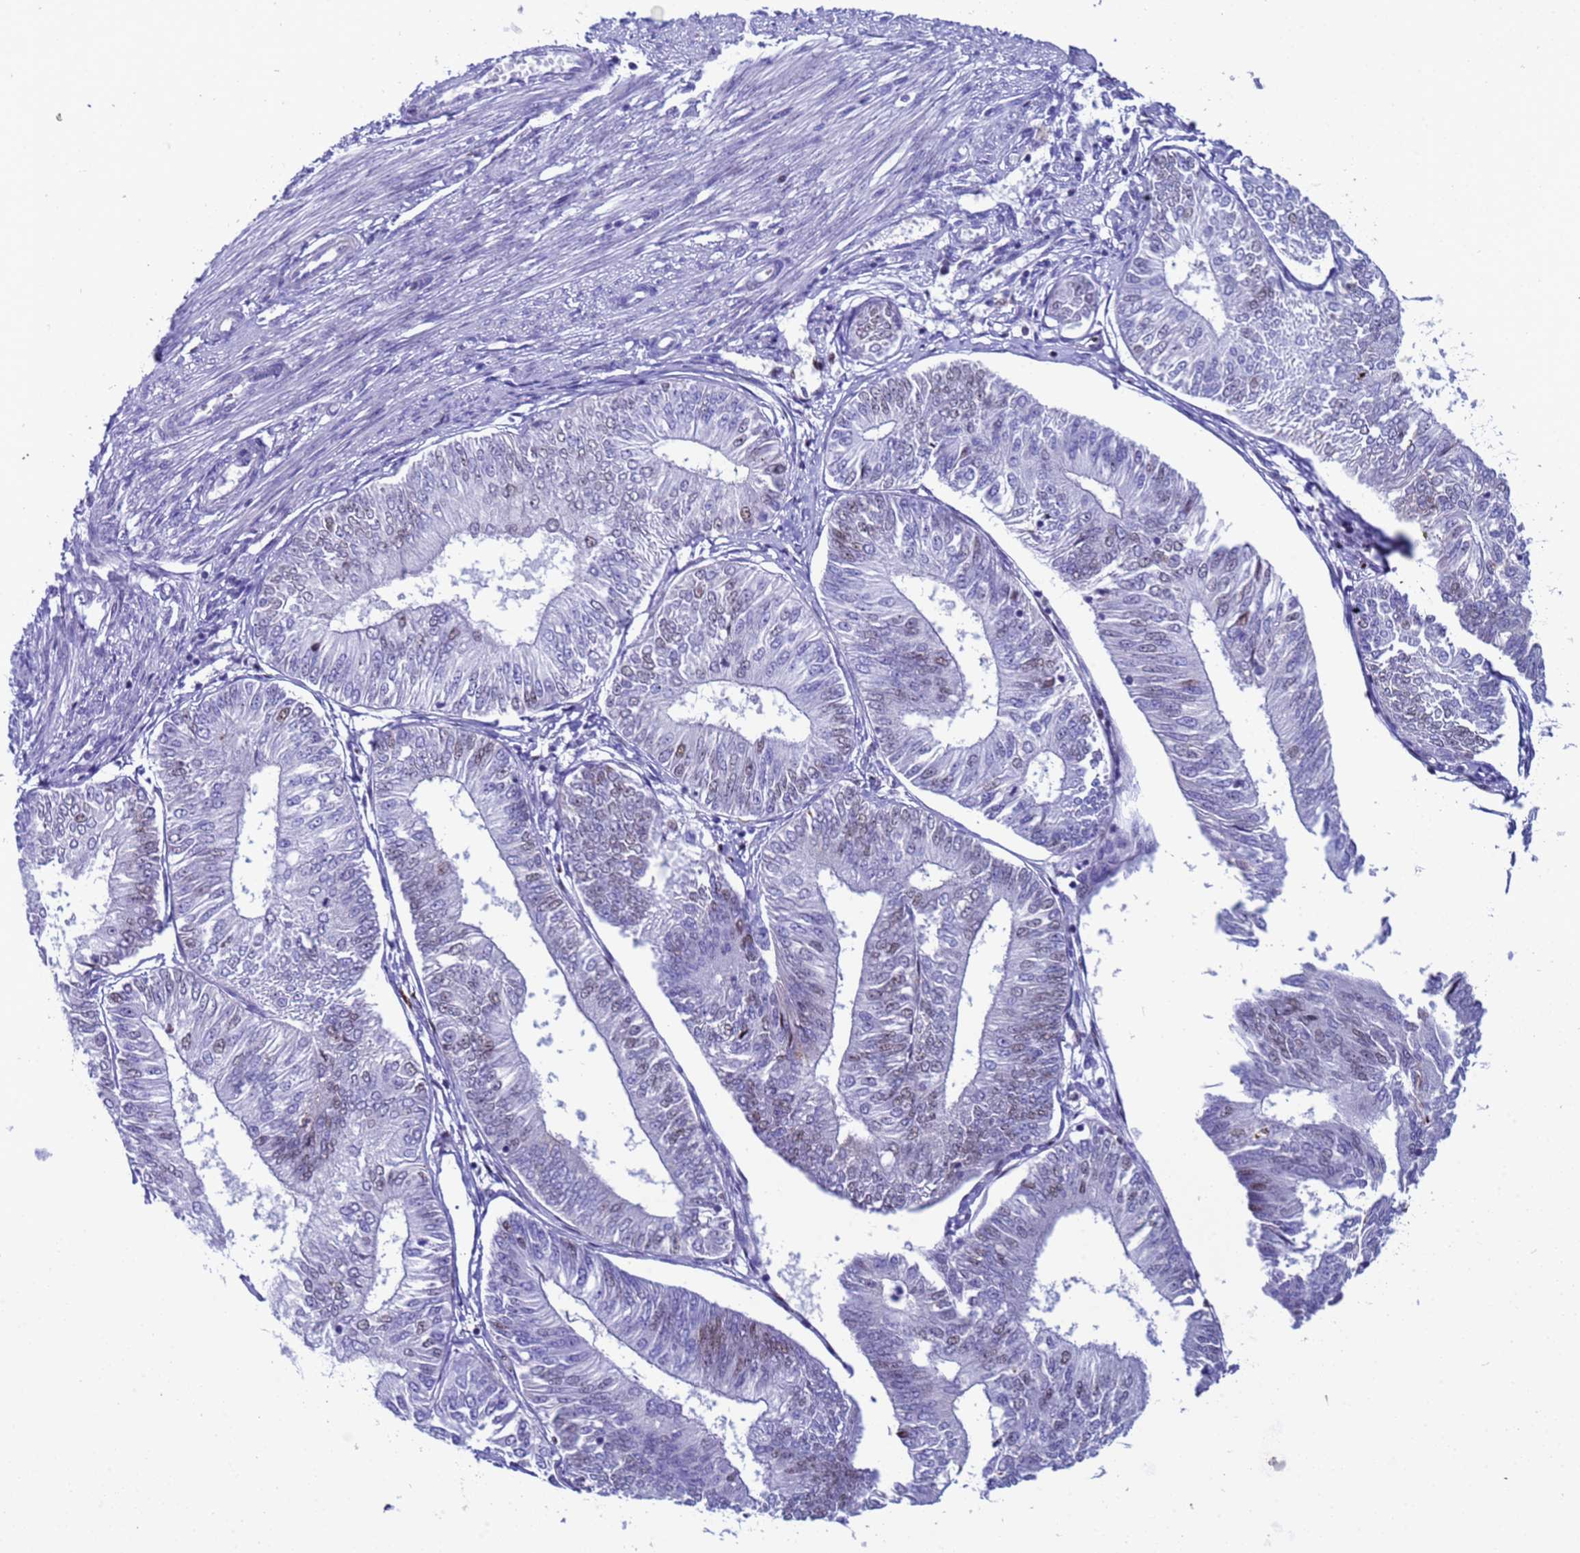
{"staining": {"intensity": "weak", "quantity": "<25%", "location": "nuclear"}, "tissue": "endometrial cancer", "cell_type": "Tumor cells", "image_type": "cancer", "snomed": [{"axis": "morphology", "description": "Adenocarcinoma, NOS"}, {"axis": "topography", "description": "Endometrium"}], "caption": "DAB (3,3'-diaminobenzidine) immunohistochemical staining of human endometrial adenocarcinoma reveals no significant positivity in tumor cells.", "gene": "POP5", "patient": {"sex": "female", "age": 58}}